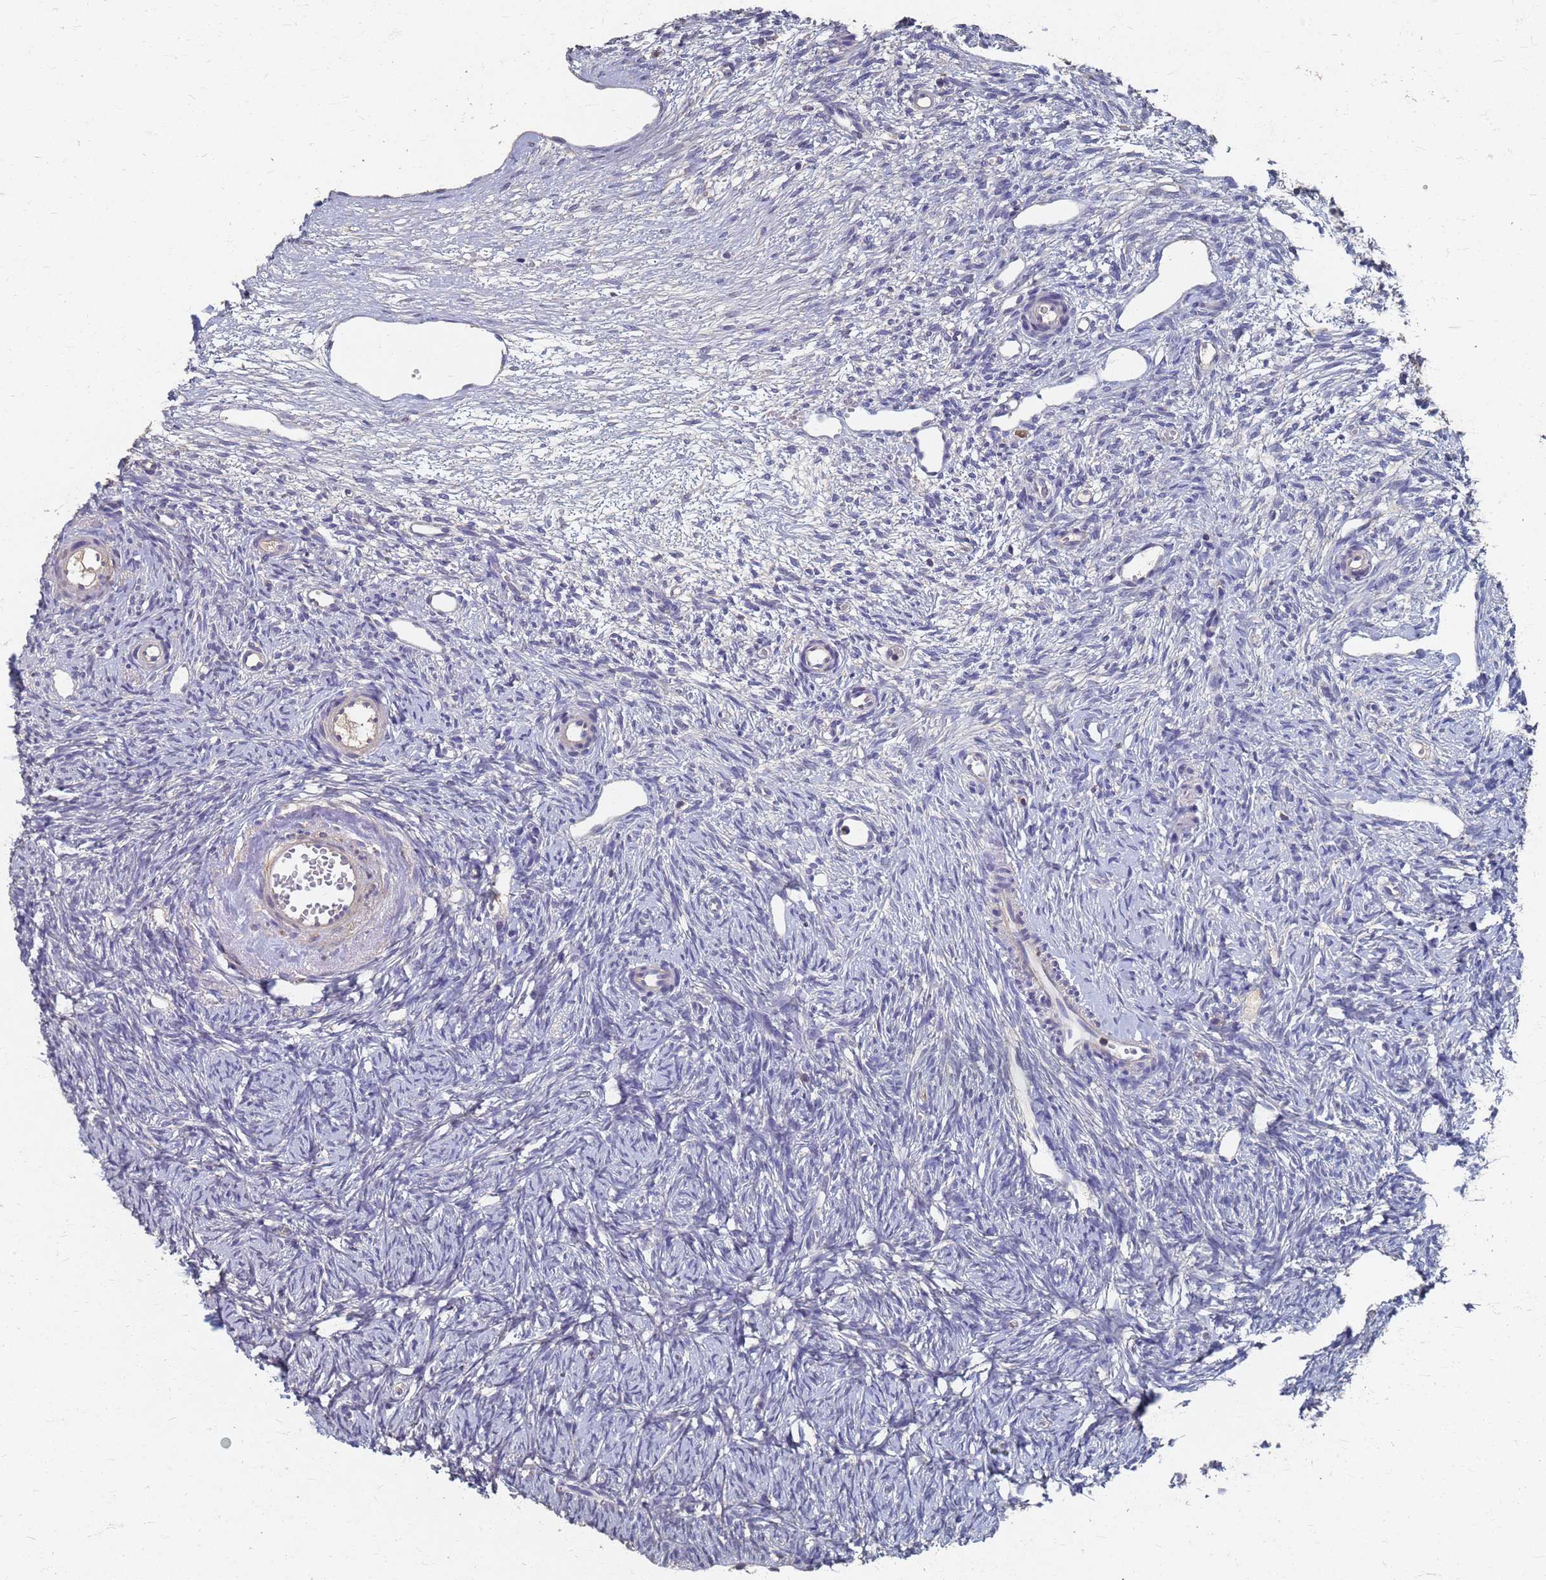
{"staining": {"intensity": "negative", "quantity": "none", "location": "none"}, "tissue": "ovary", "cell_type": "Ovarian stroma cells", "image_type": "normal", "snomed": [{"axis": "morphology", "description": "Normal tissue, NOS"}, {"axis": "topography", "description": "Ovary"}], "caption": "Immunohistochemistry (IHC) image of benign ovary: human ovary stained with DAB shows no significant protein expression in ovarian stroma cells.", "gene": "KRCC1", "patient": {"sex": "female", "age": 51}}